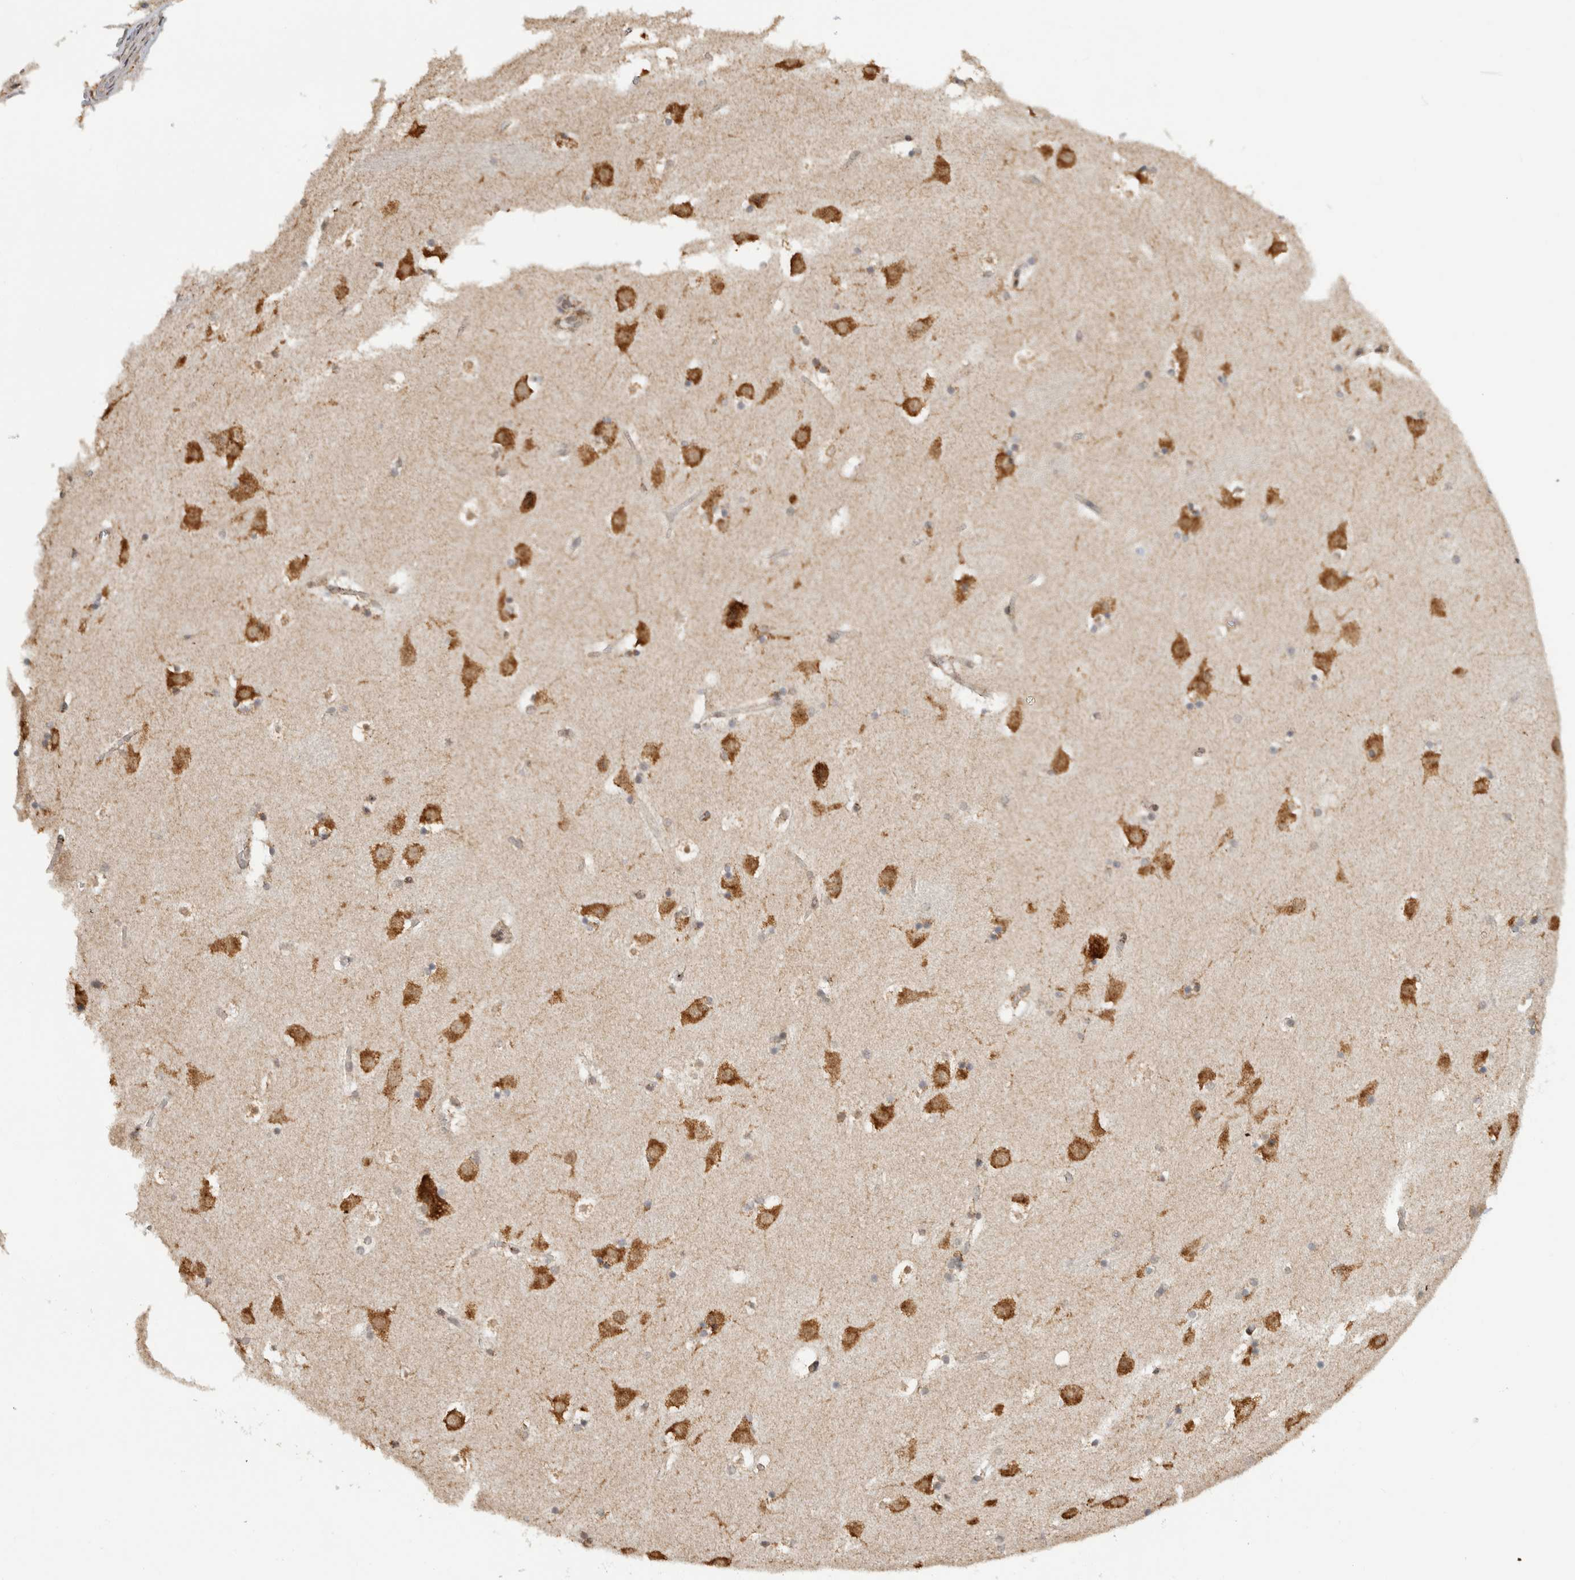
{"staining": {"intensity": "moderate", "quantity": "<25%", "location": "cytoplasmic/membranous"}, "tissue": "caudate", "cell_type": "Glial cells", "image_type": "normal", "snomed": [{"axis": "morphology", "description": "Normal tissue, NOS"}, {"axis": "topography", "description": "Lateral ventricle wall"}], "caption": "Immunohistochemical staining of benign caudate reveals moderate cytoplasmic/membranous protein expression in approximately <25% of glial cells.", "gene": "MS4A7", "patient": {"sex": "male", "age": 45}}